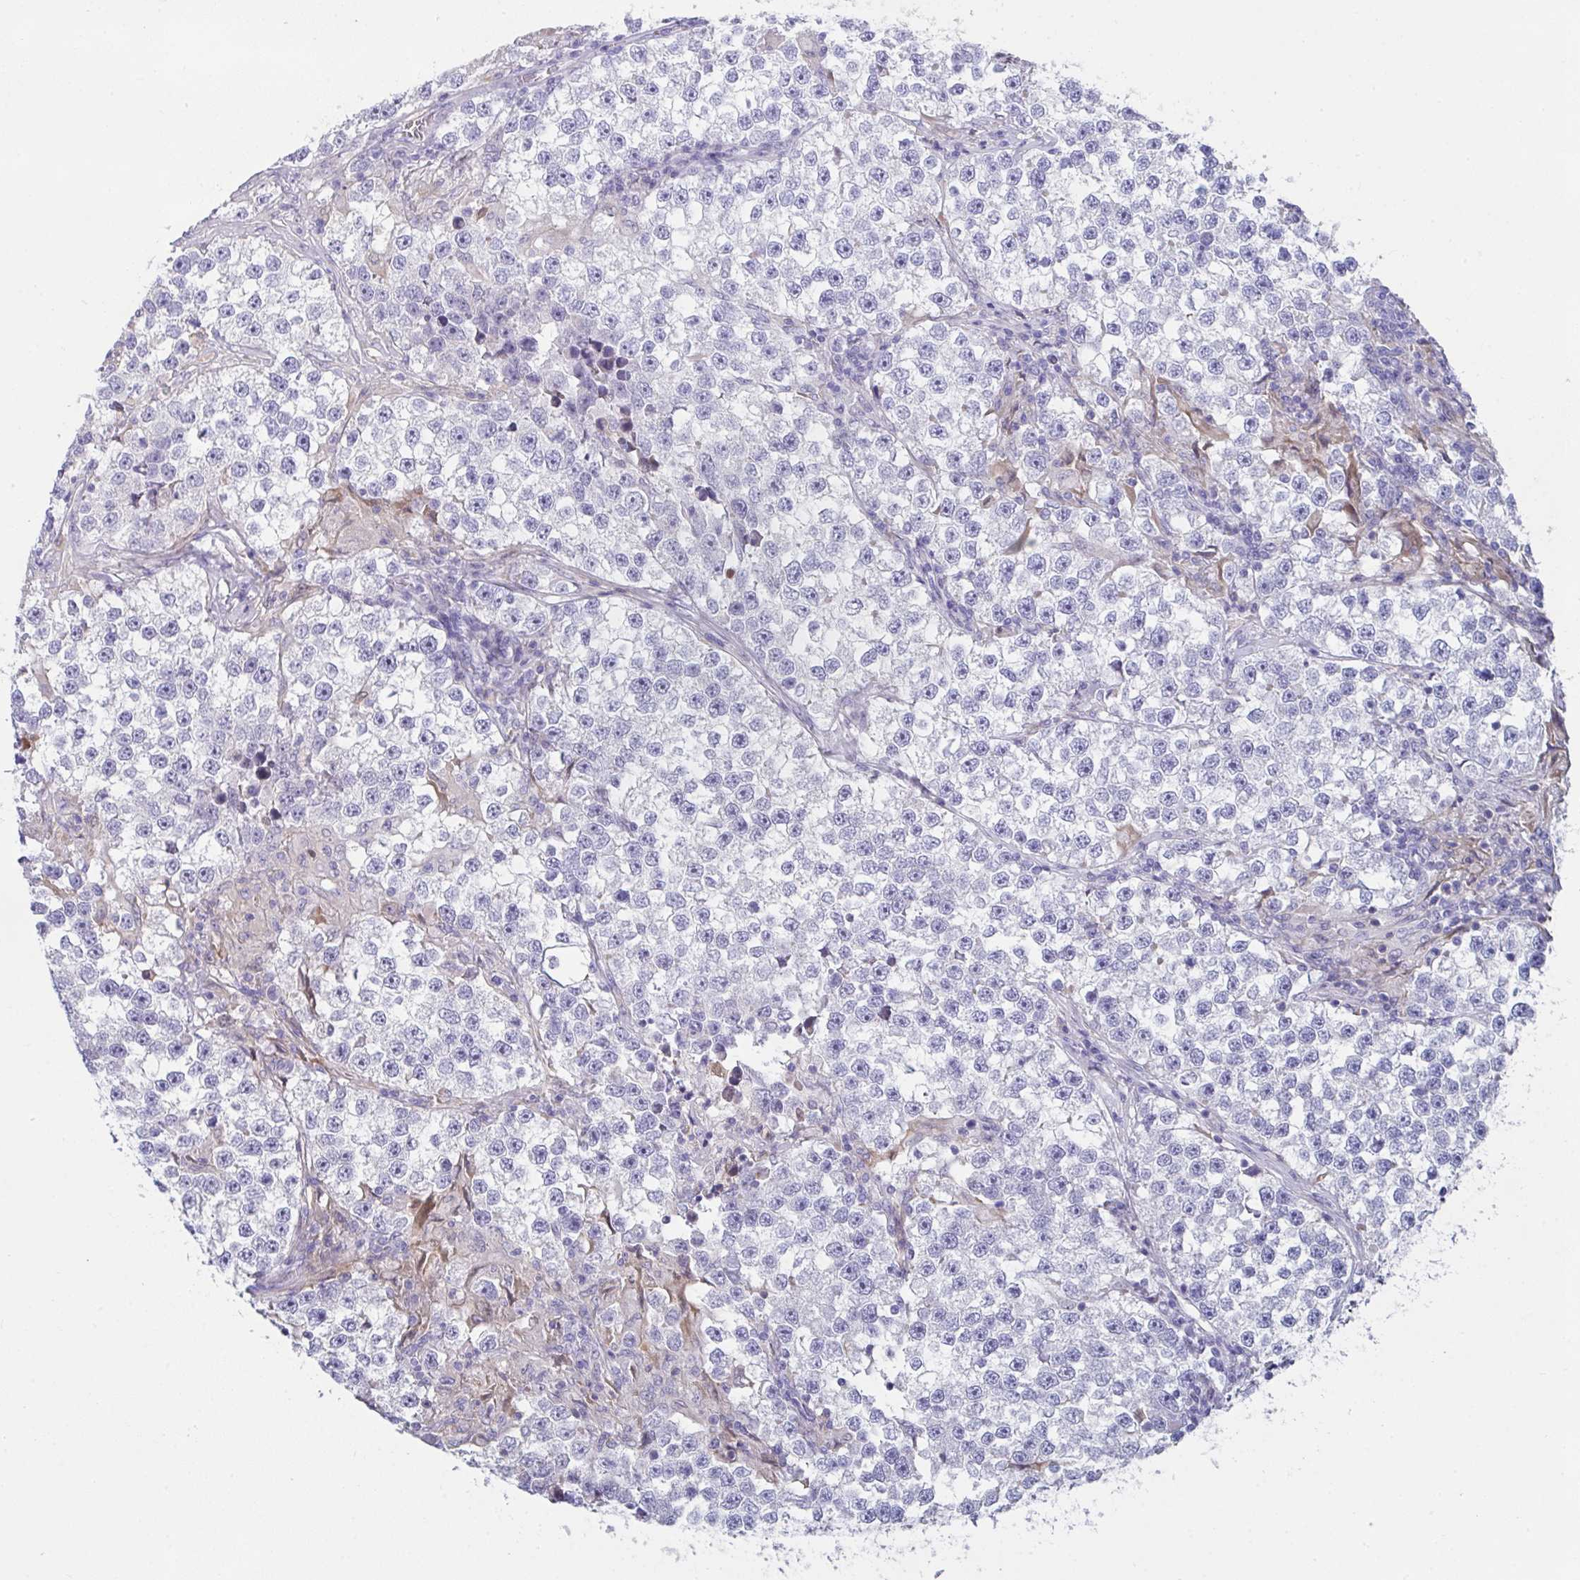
{"staining": {"intensity": "negative", "quantity": "none", "location": "none"}, "tissue": "testis cancer", "cell_type": "Tumor cells", "image_type": "cancer", "snomed": [{"axis": "morphology", "description": "Seminoma, NOS"}, {"axis": "topography", "description": "Testis"}], "caption": "A micrograph of human testis cancer is negative for staining in tumor cells. Nuclei are stained in blue.", "gene": "FBXO47", "patient": {"sex": "male", "age": 46}}